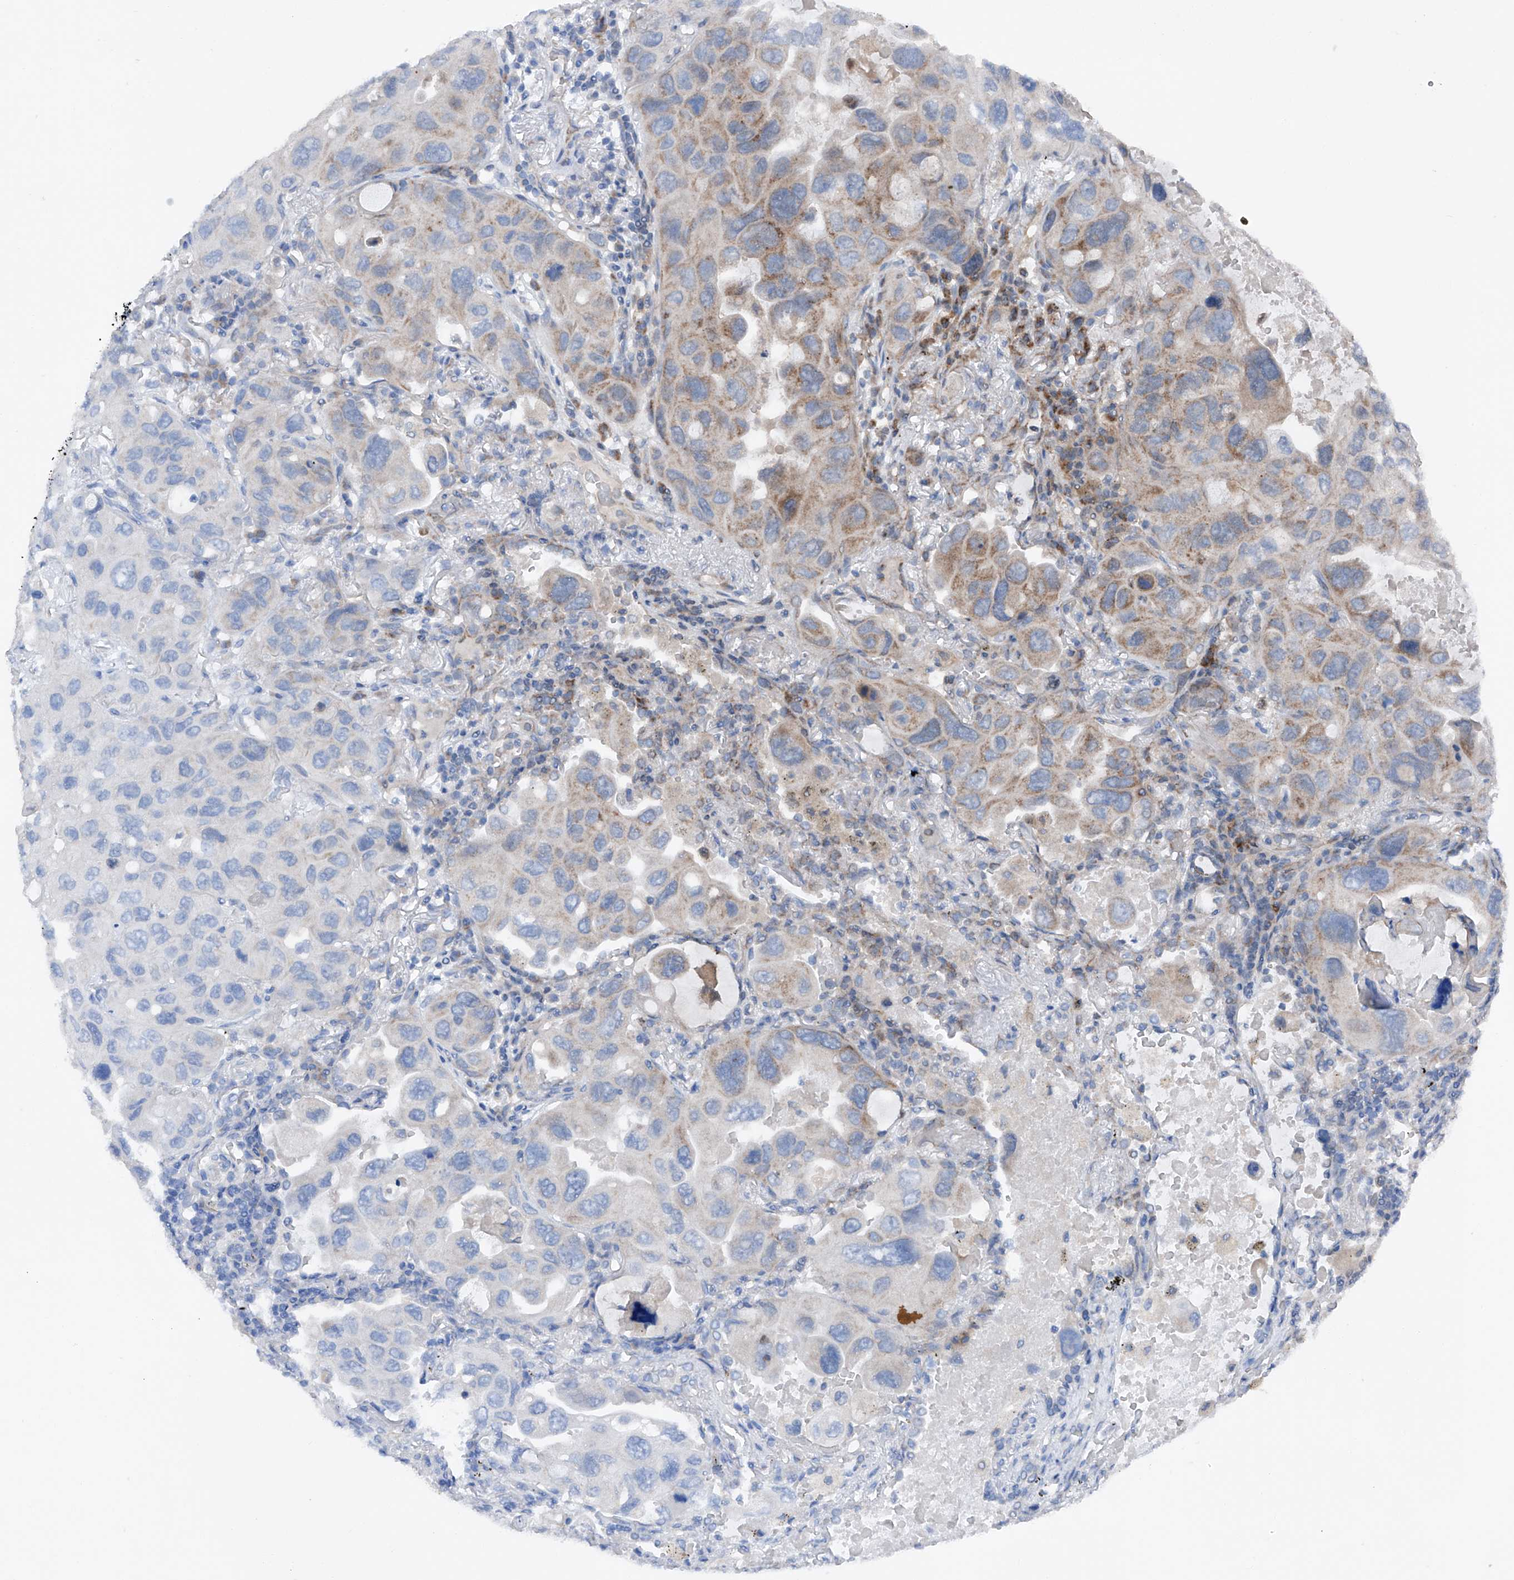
{"staining": {"intensity": "moderate", "quantity": "25%-75%", "location": "cytoplasmic/membranous"}, "tissue": "lung cancer", "cell_type": "Tumor cells", "image_type": "cancer", "snomed": [{"axis": "morphology", "description": "Squamous cell carcinoma, NOS"}, {"axis": "topography", "description": "Lung"}], "caption": "High-magnification brightfield microscopy of lung cancer (squamous cell carcinoma) stained with DAB (brown) and counterstained with hematoxylin (blue). tumor cells exhibit moderate cytoplasmic/membranous staining is seen in approximately25%-75% of cells.", "gene": "DAD1", "patient": {"sex": "female", "age": 73}}